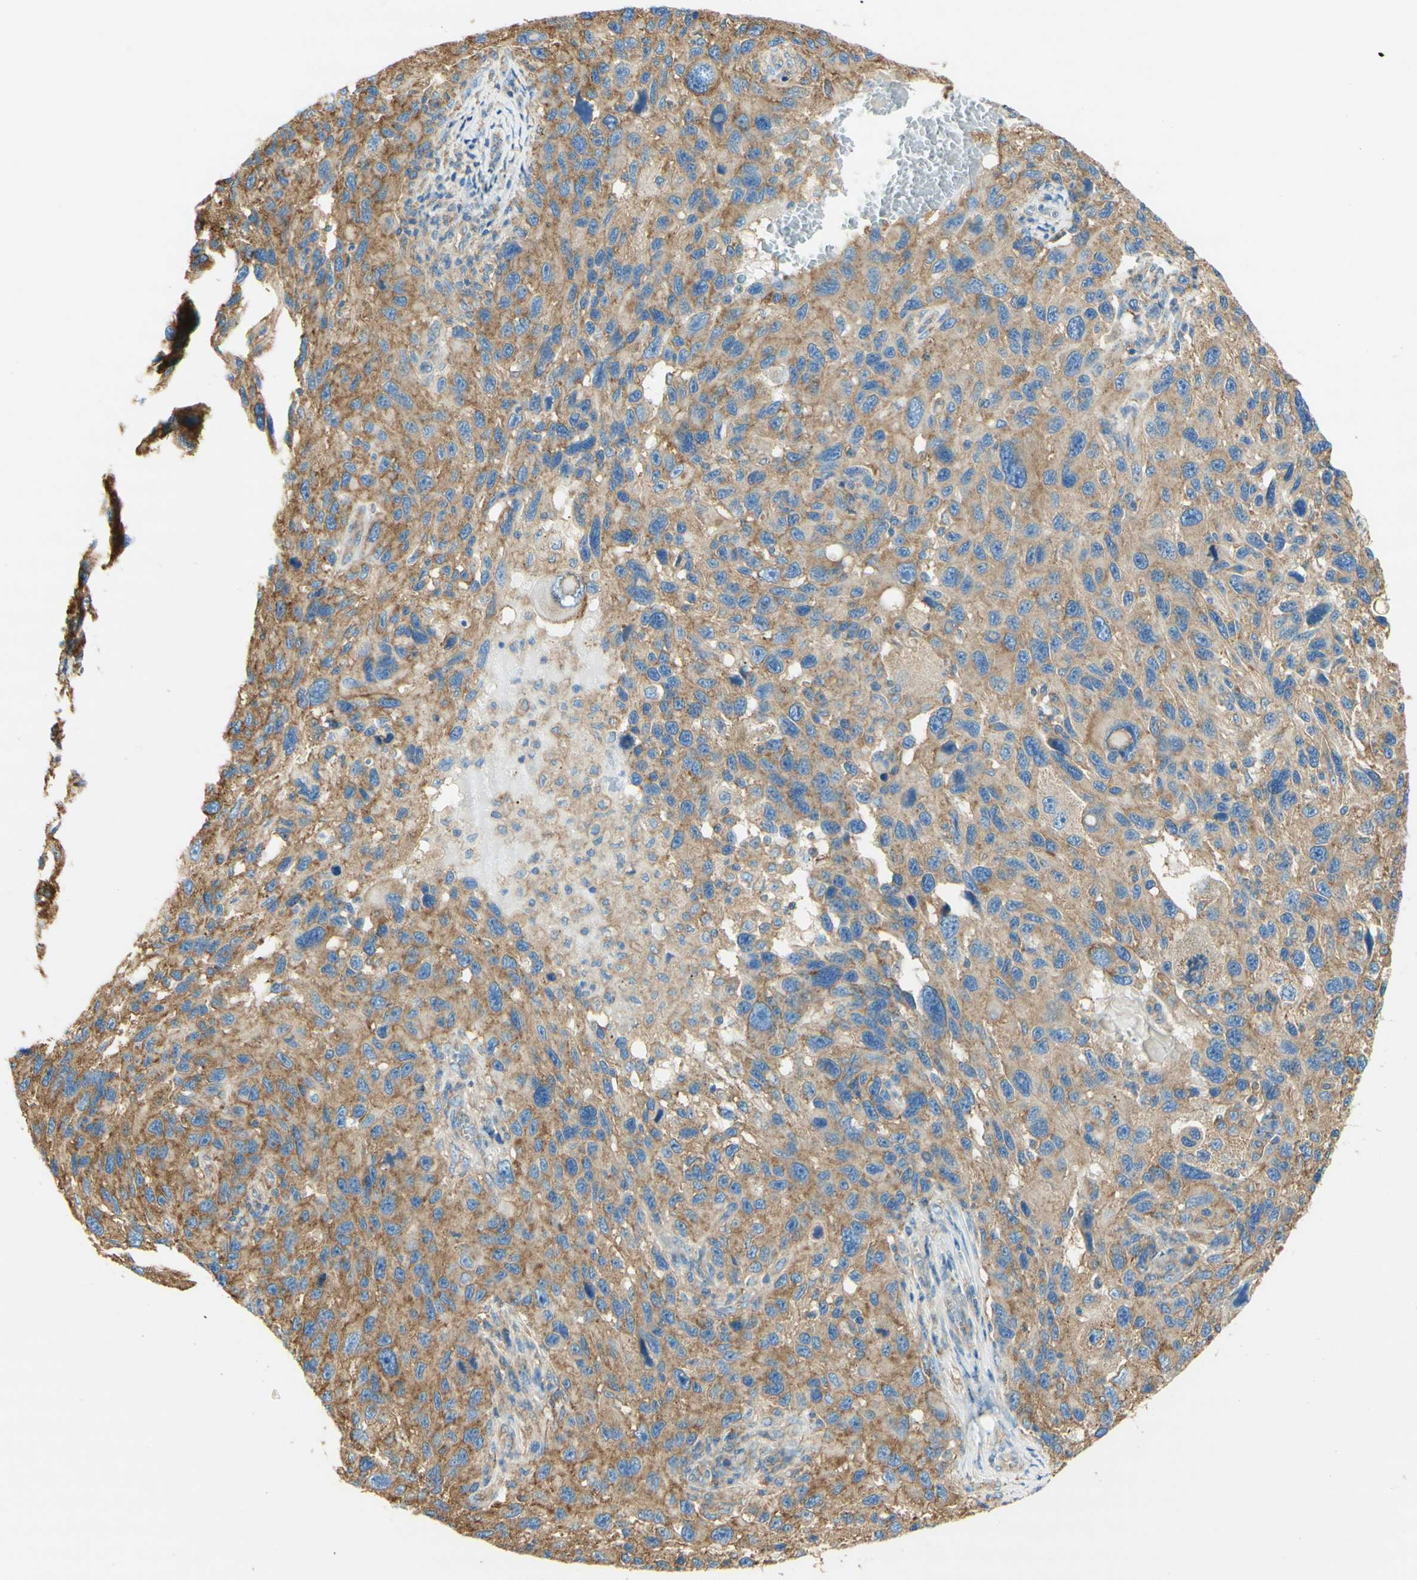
{"staining": {"intensity": "moderate", "quantity": "25%-75%", "location": "cytoplasmic/membranous"}, "tissue": "melanoma", "cell_type": "Tumor cells", "image_type": "cancer", "snomed": [{"axis": "morphology", "description": "Malignant melanoma, NOS"}, {"axis": "topography", "description": "Skin"}], "caption": "This is a micrograph of immunohistochemistry (IHC) staining of malignant melanoma, which shows moderate staining in the cytoplasmic/membranous of tumor cells.", "gene": "CLTC", "patient": {"sex": "male", "age": 53}}